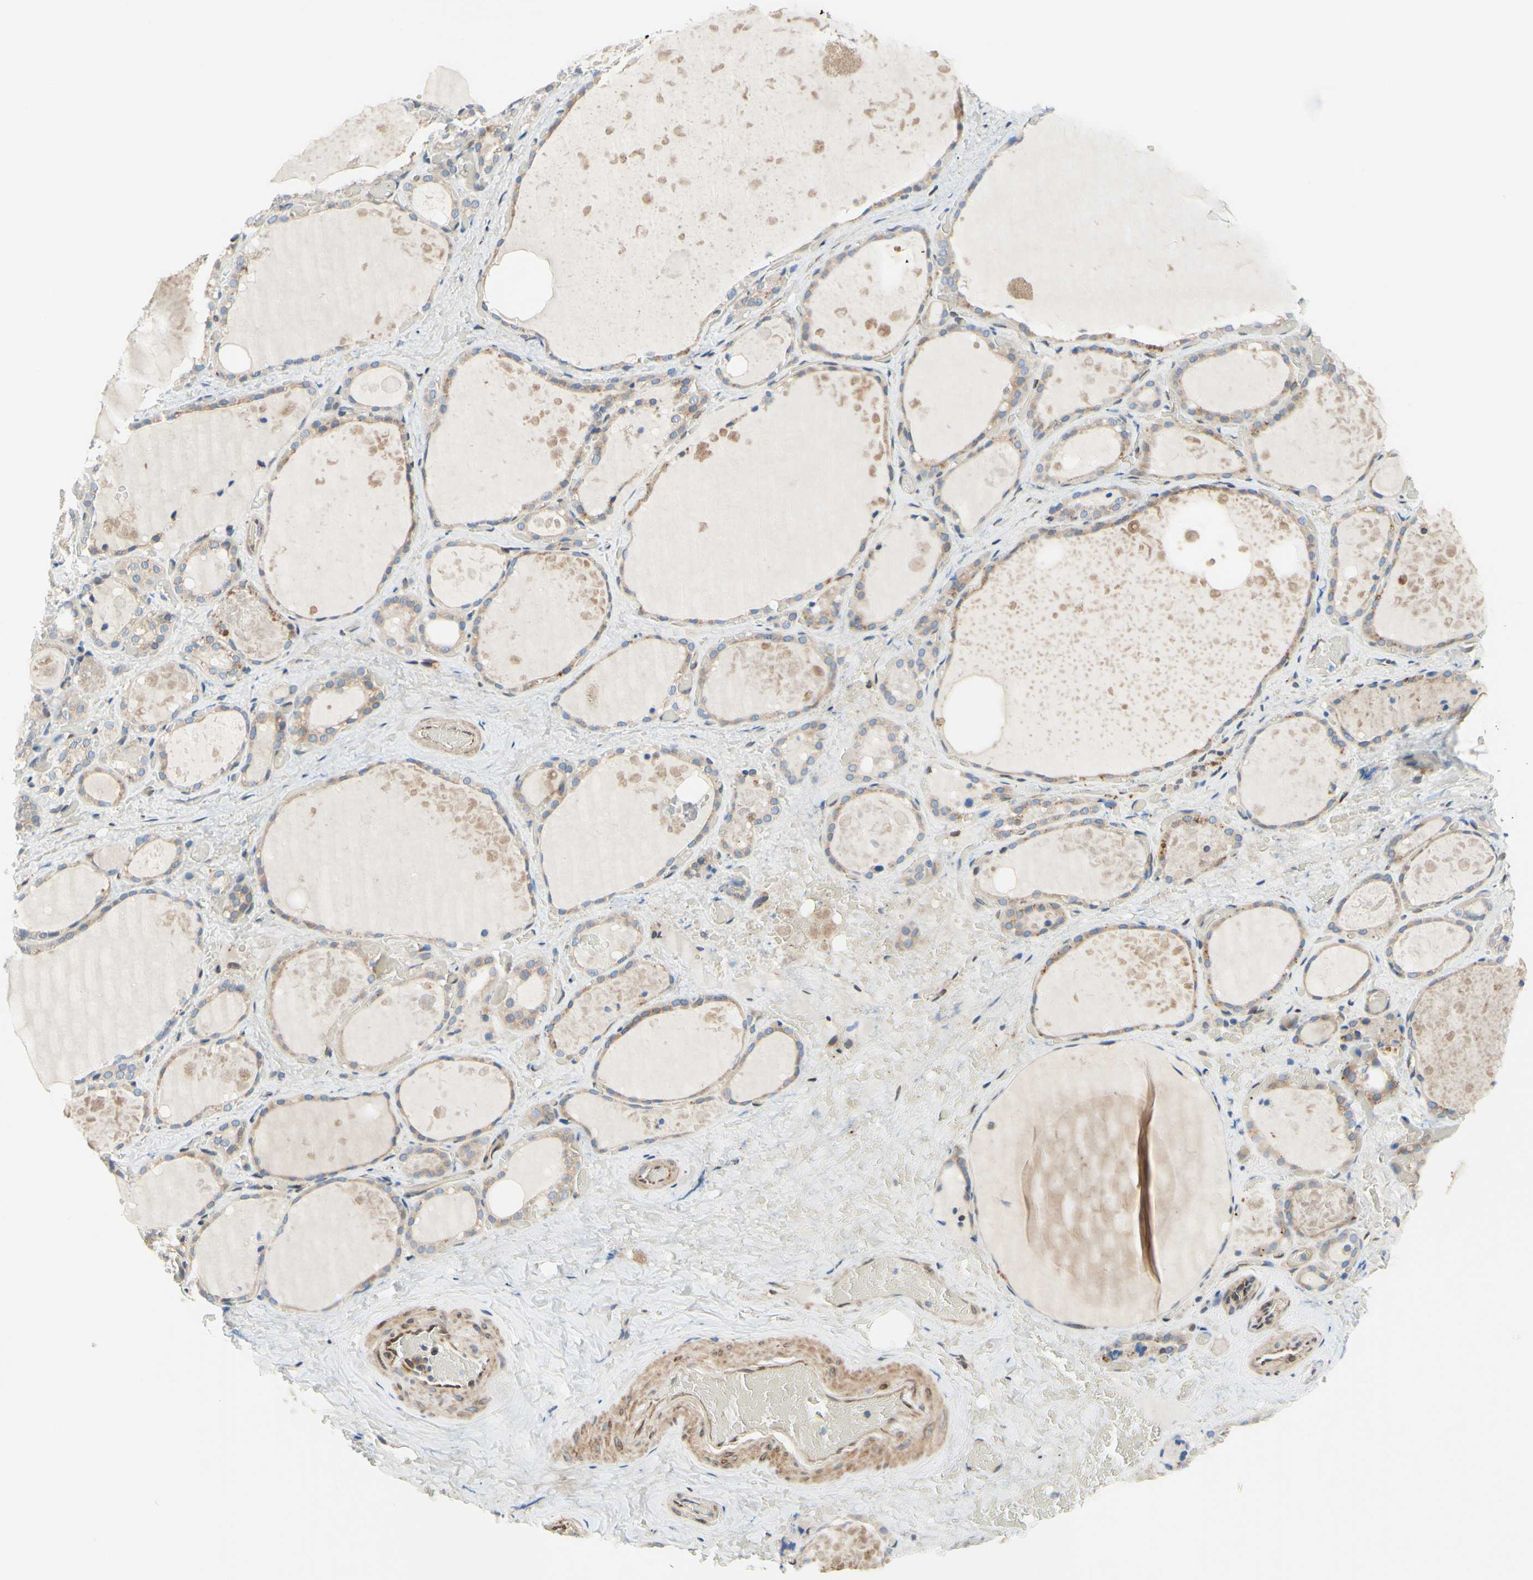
{"staining": {"intensity": "weak", "quantity": ">75%", "location": "cytoplasmic/membranous"}, "tissue": "thyroid gland", "cell_type": "Glandular cells", "image_type": "normal", "snomed": [{"axis": "morphology", "description": "Normal tissue, NOS"}, {"axis": "topography", "description": "Thyroid gland"}], "caption": "This micrograph shows normal thyroid gland stained with IHC to label a protein in brown. The cytoplasmic/membranous of glandular cells show weak positivity for the protein. Nuclei are counter-stained blue.", "gene": "TRAF2", "patient": {"sex": "male", "age": 61}}